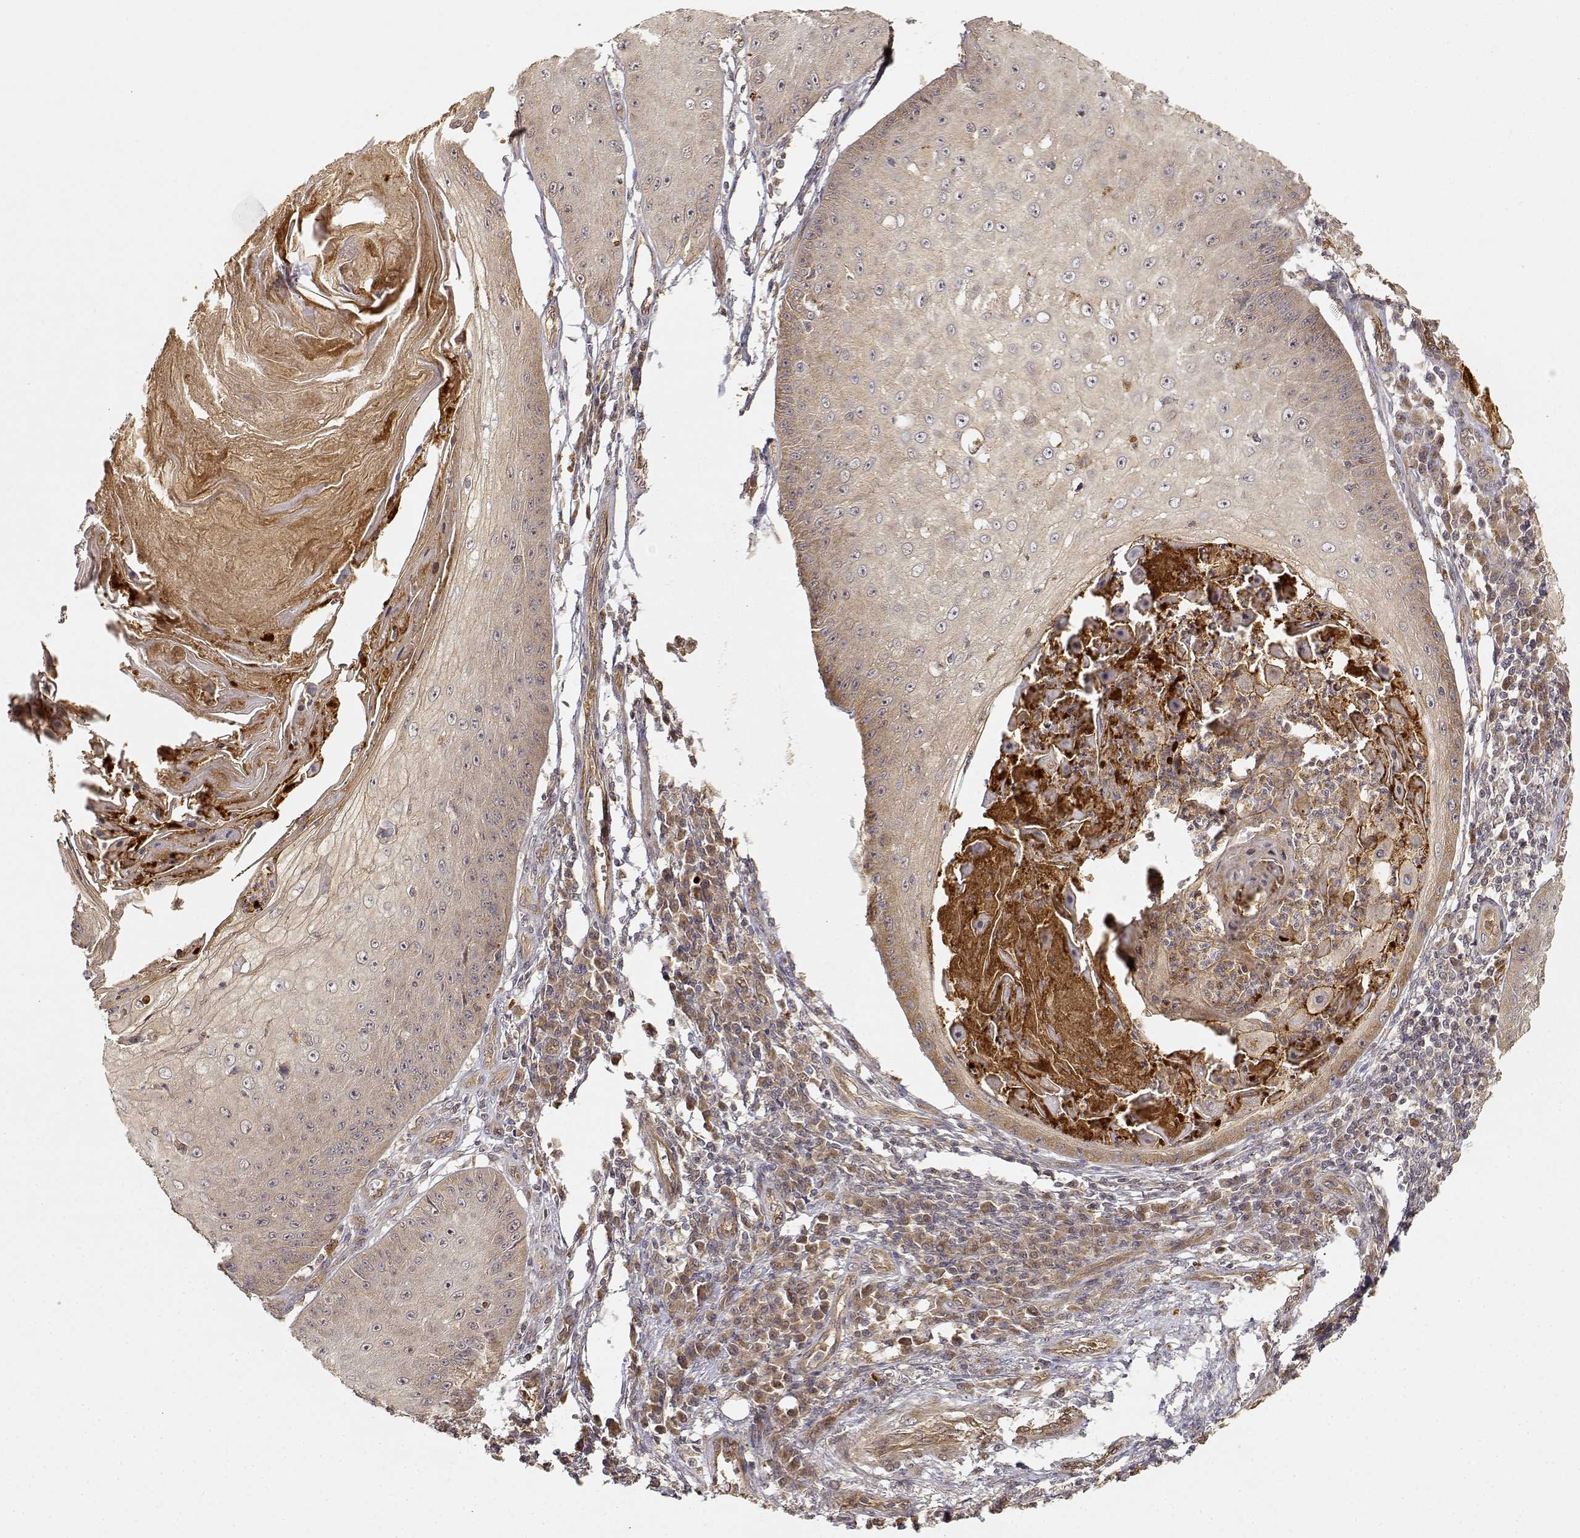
{"staining": {"intensity": "weak", "quantity": ">75%", "location": "cytoplasmic/membranous"}, "tissue": "skin cancer", "cell_type": "Tumor cells", "image_type": "cancer", "snomed": [{"axis": "morphology", "description": "Squamous cell carcinoma, NOS"}, {"axis": "topography", "description": "Skin"}], "caption": "Immunohistochemical staining of squamous cell carcinoma (skin) shows low levels of weak cytoplasmic/membranous protein expression in approximately >75% of tumor cells. (DAB = brown stain, brightfield microscopy at high magnification).", "gene": "CDK5RAP2", "patient": {"sex": "male", "age": 70}}